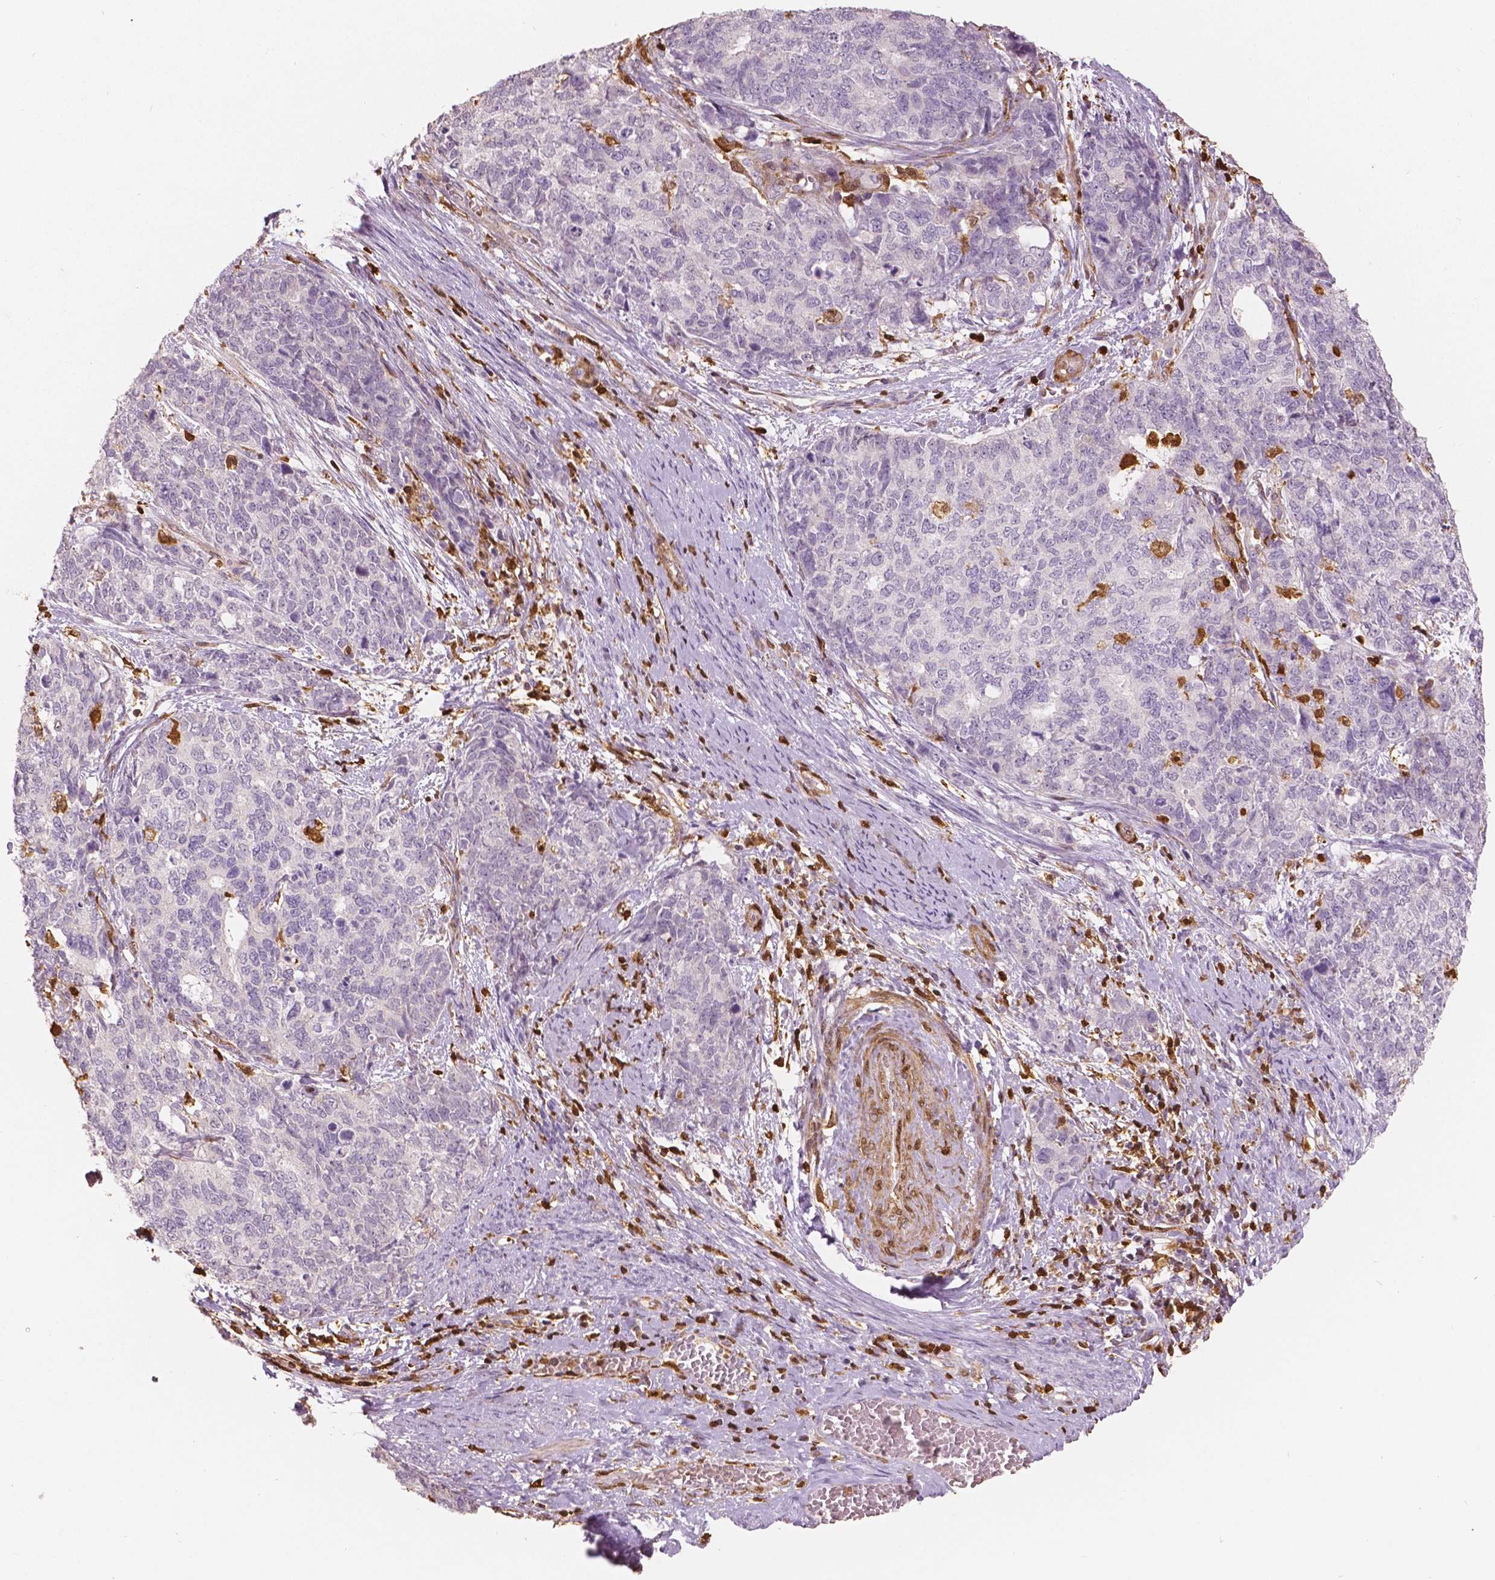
{"staining": {"intensity": "negative", "quantity": "none", "location": "none"}, "tissue": "cervical cancer", "cell_type": "Tumor cells", "image_type": "cancer", "snomed": [{"axis": "morphology", "description": "Squamous cell carcinoma, NOS"}, {"axis": "topography", "description": "Cervix"}], "caption": "IHC of human cervical cancer (squamous cell carcinoma) displays no staining in tumor cells.", "gene": "S100A4", "patient": {"sex": "female", "age": 63}}